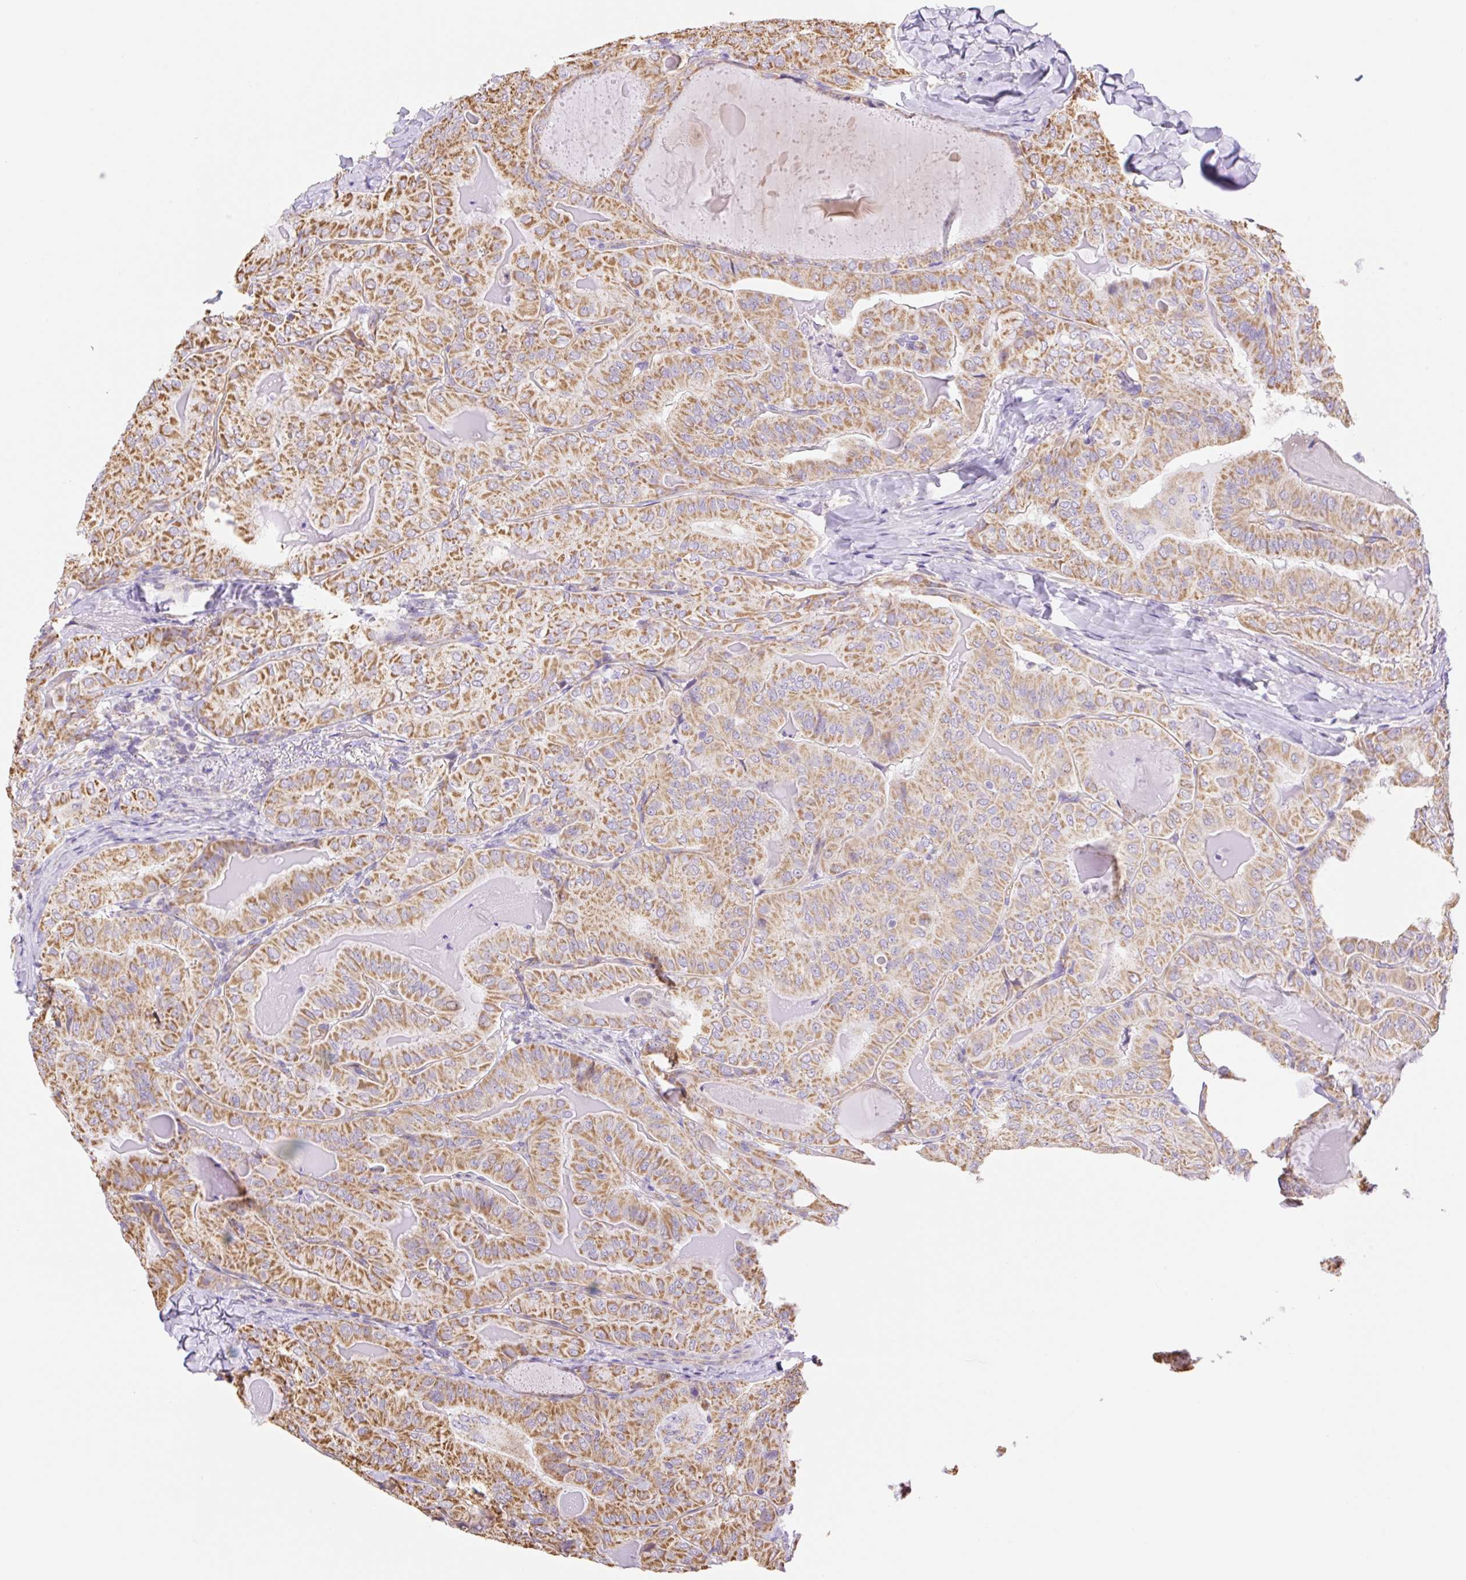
{"staining": {"intensity": "moderate", "quantity": ">75%", "location": "cytoplasmic/membranous"}, "tissue": "thyroid cancer", "cell_type": "Tumor cells", "image_type": "cancer", "snomed": [{"axis": "morphology", "description": "Papillary adenocarcinoma, NOS"}, {"axis": "topography", "description": "Thyroid gland"}], "caption": "The micrograph reveals immunohistochemical staining of thyroid papillary adenocarcinoma. There is moderate cytoplasmic/membranous positivity is seen in about >75% of tumor cells. (Brightfield microscopy of DAB IHC at high magnification).", "gene": "ESAM", "patient": {"sex": "female", "age": 68}}